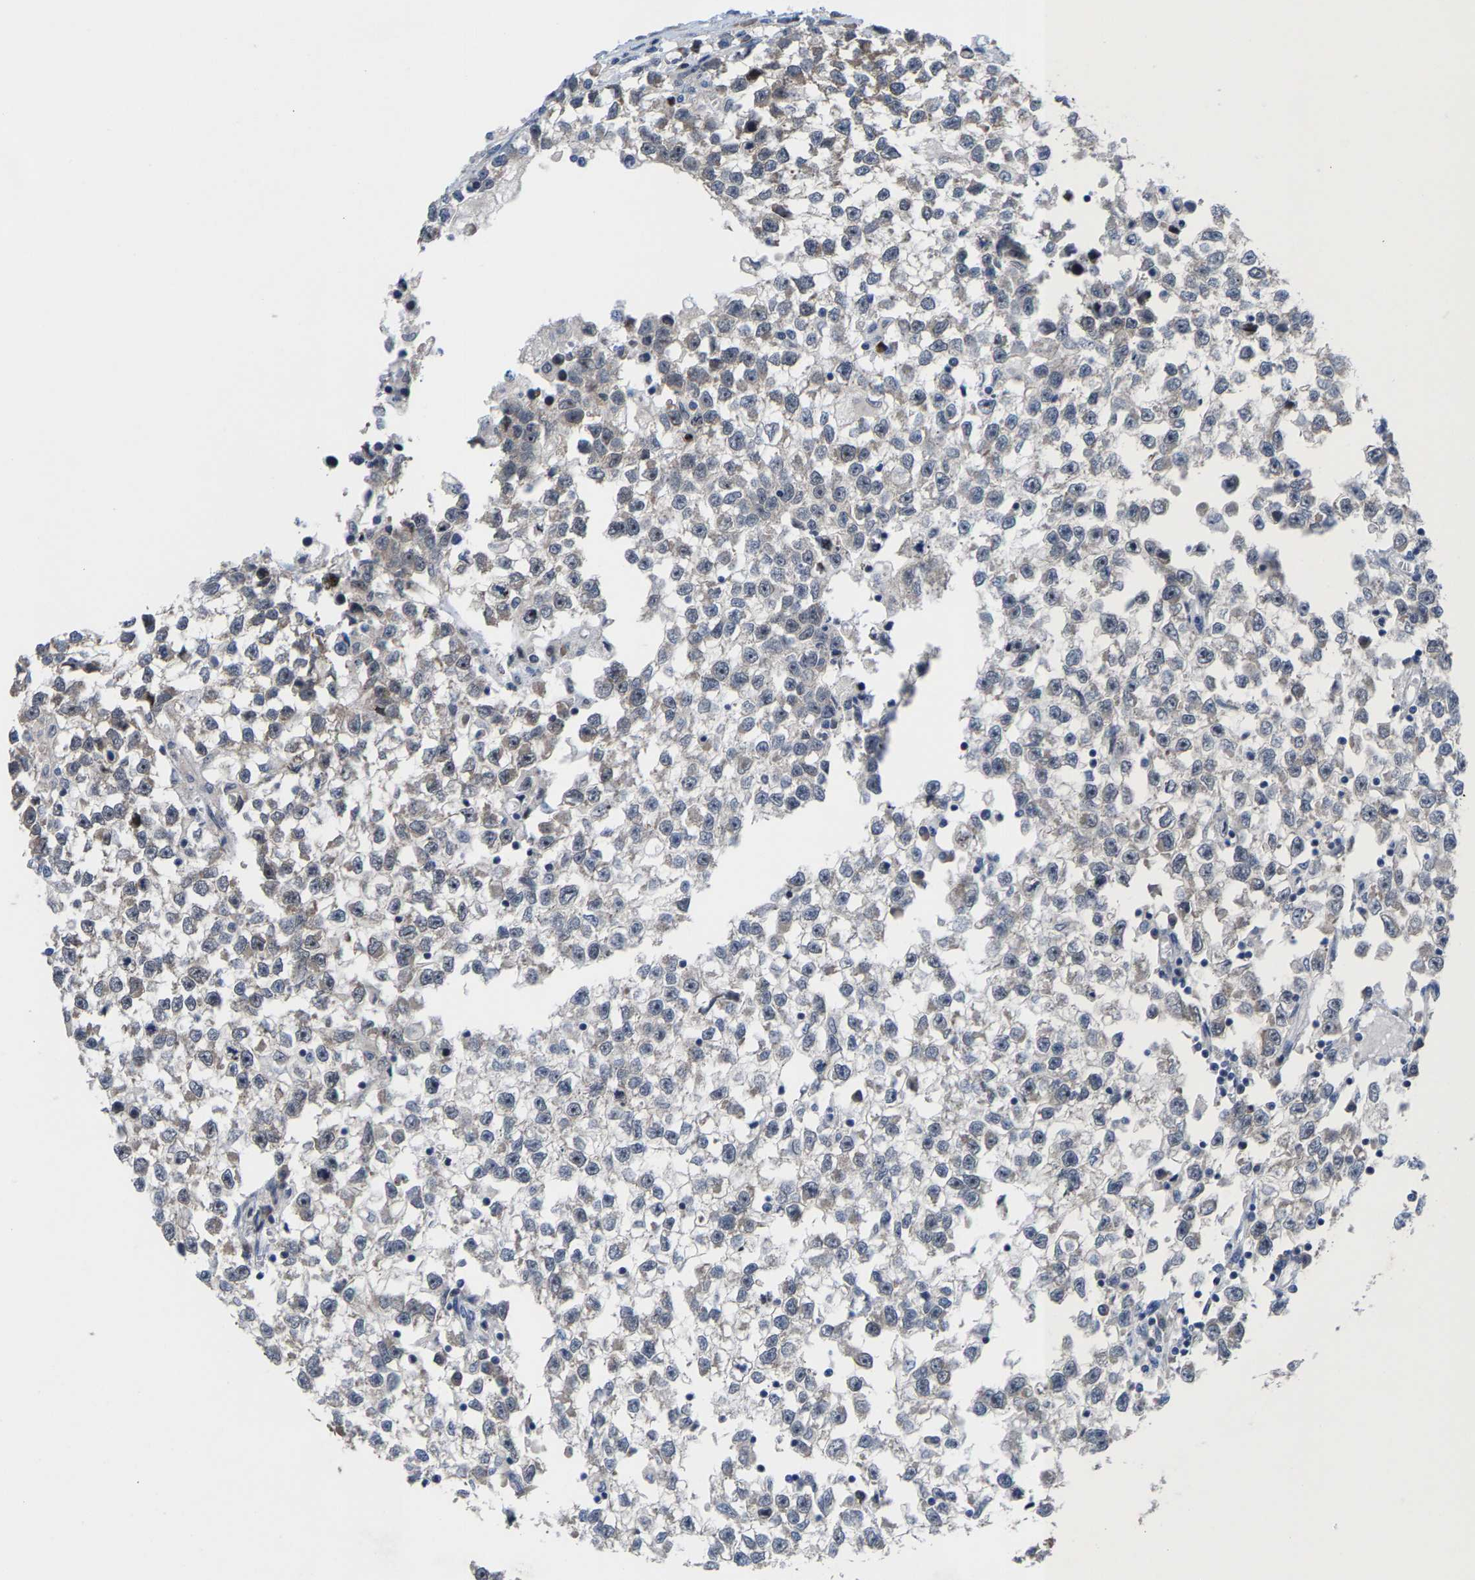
{"staining": {"intensity": "weak", "quantity": "<25%", "location": "cytoplasmic/membranous"}, "tissue": "testis cancer", "cell_type": "Tumor cells", "image_type": "cancer", "snomed": [{"axis": "morphology", "description": "Seminoma, NOS"}, {"axis": "morphology", "description": "Carcinoma, Embryonal, NOS"}, {"axis": "topography", "description": "Testis"}], "caption": "This photomicrograph is of testis cancer (seminoma) stained with IHC to label a protein in brown with the nuclei are counter-stained blue. There is no staining in tumor cells. (IHC, brightfield microscopy, high magnification).", "gene": "HAUS6", "patient": {"sex": "male", "age": 51}}